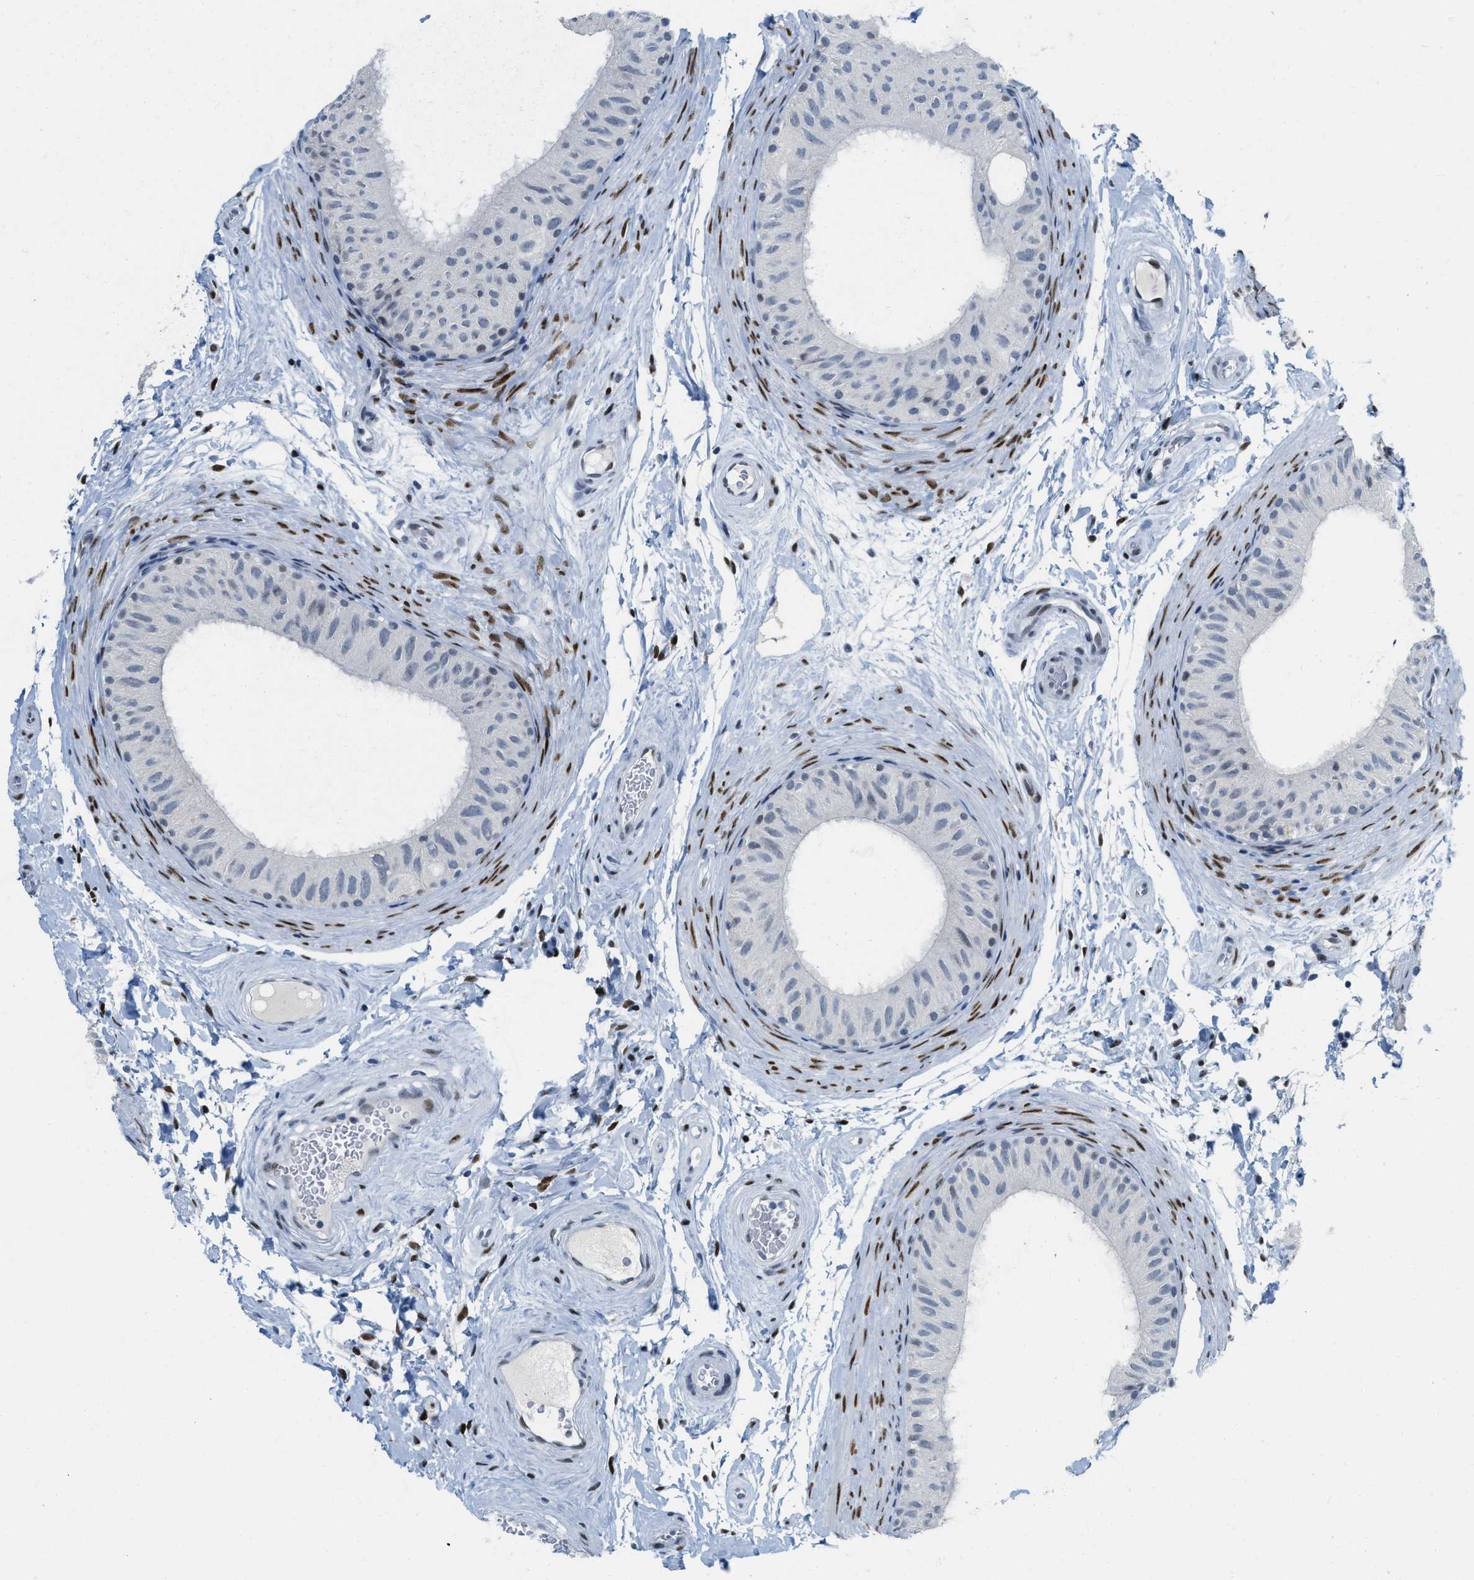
{"staining": {"intensity": "negative", "quantity": "none", "location": "none"}, "tissue": "epididymis", "cell_type": "Glandular cells", "image_type": "normal", "snomed": [{"axis": "morphology", "description": "Normal tissue, NOS"}, {"axis": "topography", "description": "Epididymis"}], "caption": "A high-resolution histopathology image shows immunohistochemistry (IHC) staining of benign epididymis, which shows no significant staining in glandular cells. (DAB immunohistochemistry visualized using brightfield microscopy, high magnification).", "gene": "PBX1", "patient": {"sex": "male", "age": 34}}